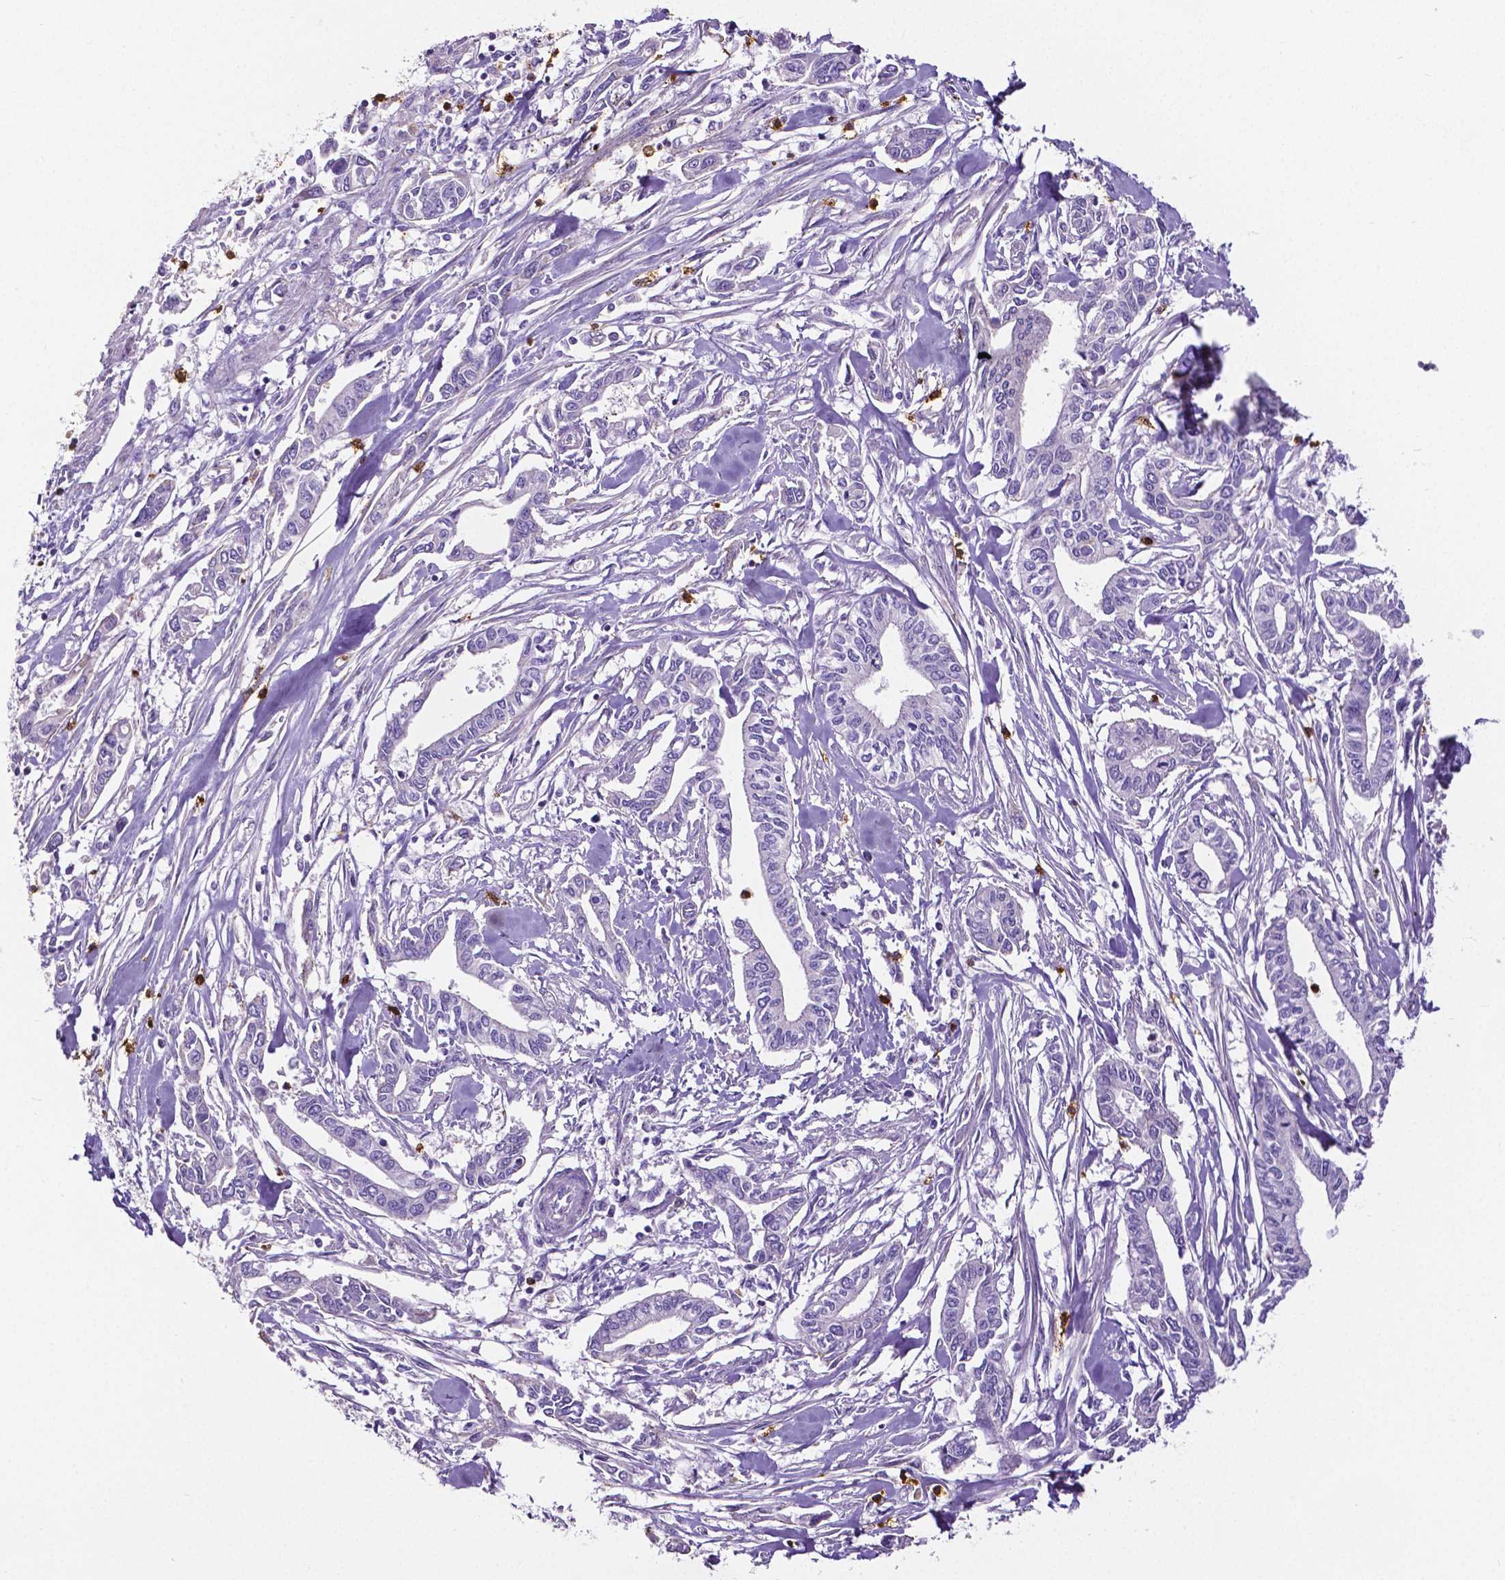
{"staining": {"intensity": "negative", "quantity": "none", "location": "none"}, "tissue": "pancreatic cancer", "cell_type": "Tumor cells", "image_type": "cancer", "snomed": [{"axis": "morphology", "description": "Adenocarcinoma, NOS"}, {"axis": "topography", "description": "Pancreas"}], "caption": "Pancreatic cancer (adenocarcinoma) was stained to show a protein in brown. There is no significant staining in tumor cells.", "gene": "MMP9", "patient": {"sex": "male", "age": 60}}